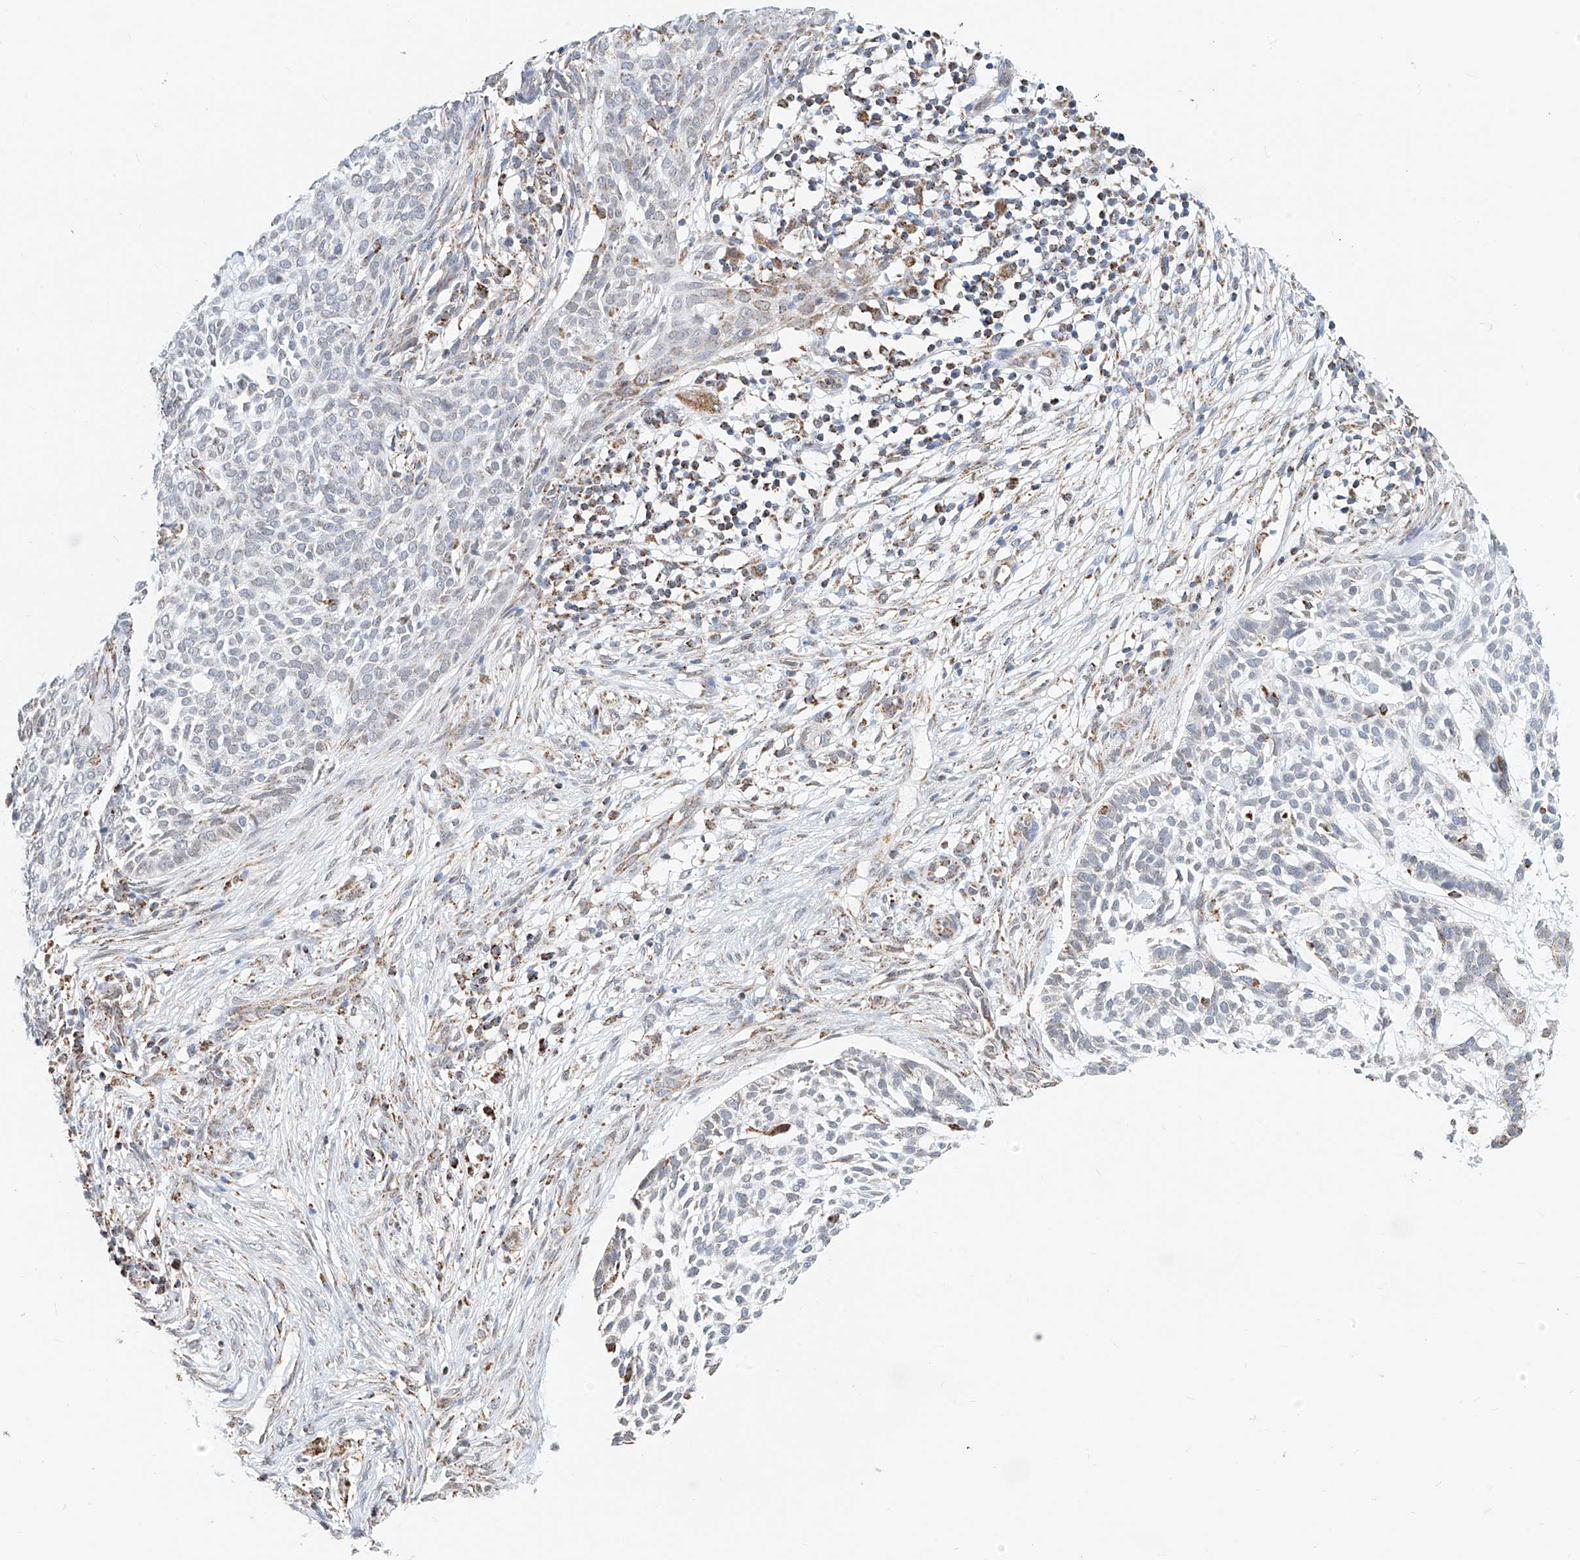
{"staining": {"intensity": "negative", "quantity": "none", "location": "none"}, "tissue": "skin cancer", "cell_type": "Tumor cells", "image_type": "cancer", "snomed": [{"axis": "morphology", "description": "Basal cell carcinoma"}, {"axis": "topography", "description": "Skin"}], "caption": "DAB immunohistochemical staining of skin cancer (basal cell carcinoma) displays no significant staining in tumor cells.", "gene": "NALCN", "patient": {"sex": "female", "age": 64}}